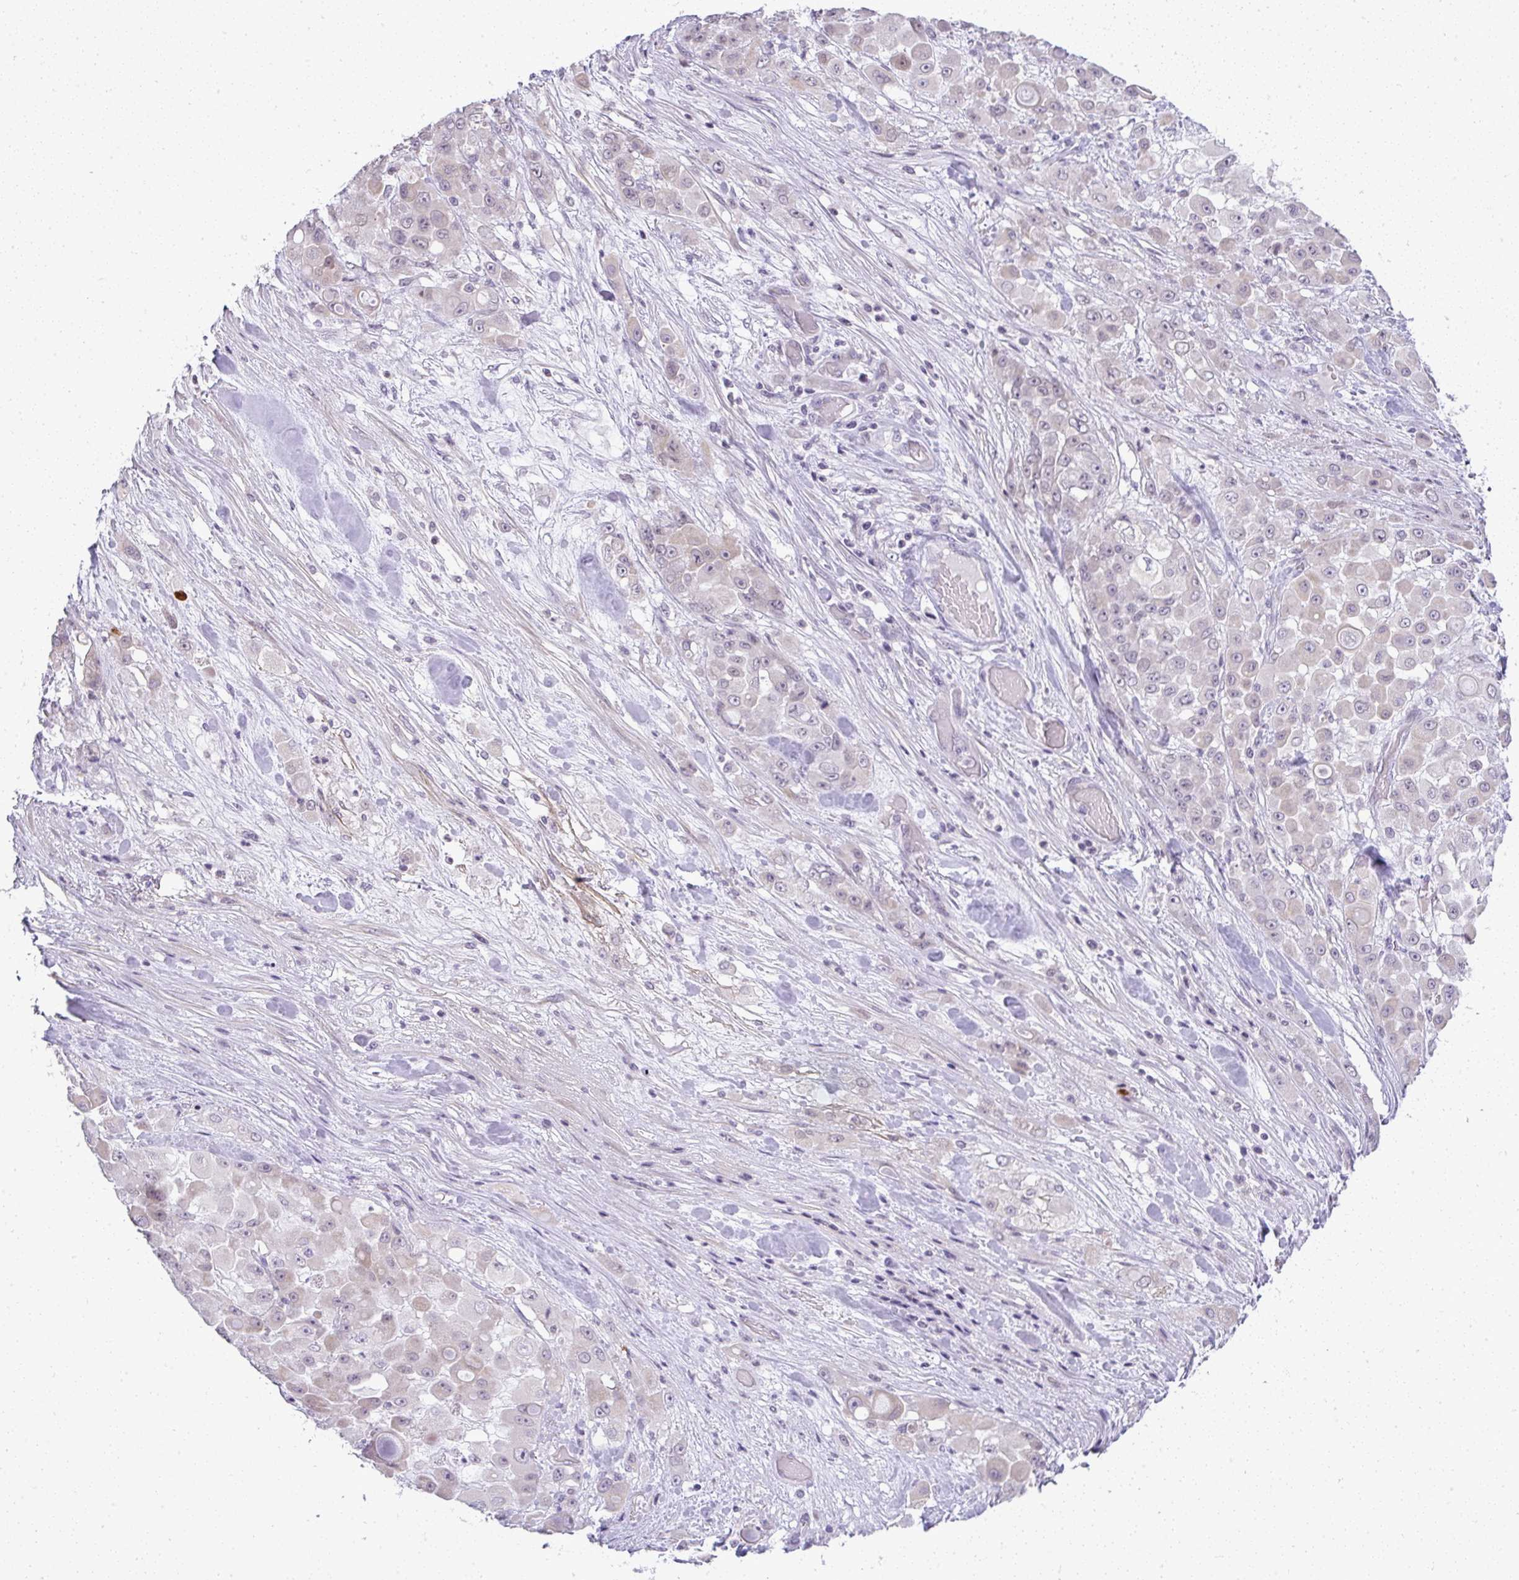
{"staining": {"intensity": "negative", "quantity": "none", "location": "none"}, "tissue": "stomach cancer", "cell_type": "Tumor cells", "image_type": "cancer", "snomed": [{"axis": "morphology", "description": "Adenocarcinoma, NOS"}, {"axis": "topography", "description": "Stomach"}], "caption": "This is an immunohistochemistry (IHC) image of adenocarcinoma (stomach). There is no expression in tumor cells.", "gene": "CACNA1S", "patient": {"sex": "female", "age": 76}}